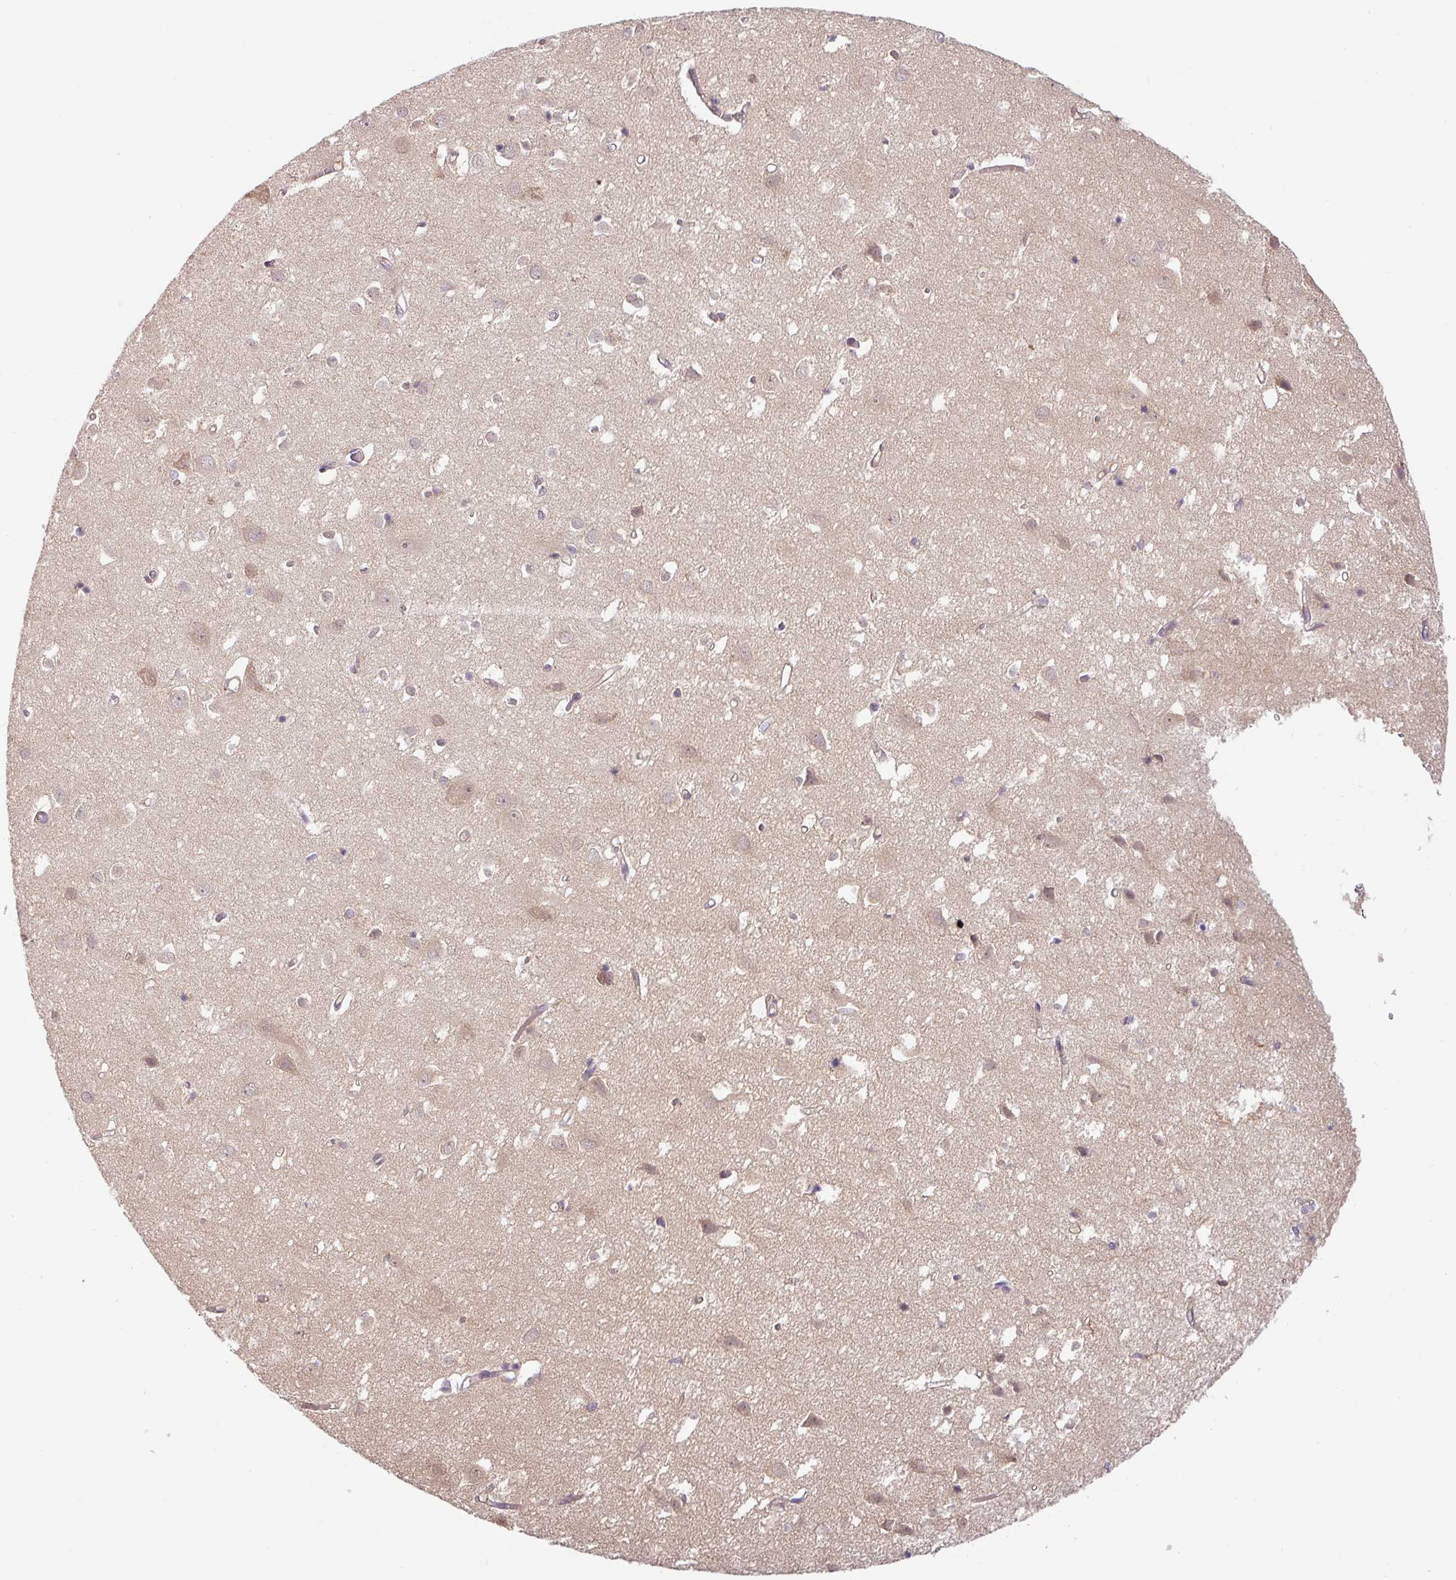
{"staining": {"intensity": "weak", "quantity": "25%-75%", "location": "cytoplasmic/membranous"}, "tissue": "cerebral cortex", "cell_type": "Endothelial cells", "image_type": "normal", "snomed": [{"axis": "morphology", "description": "Normal tissue, NOS"}, {"axis": "topography", "description": "Cerebral cortex"}], "caption": "Immunohistochemical staining of normal human cerebral cortex reveals 25%-75% levels of weak cytoplasmic/membranous protein positivity in approximately 25%-75% of endothelial cells.", "gene": "SHB", "patient": {"sex": "male", "age": 70}}